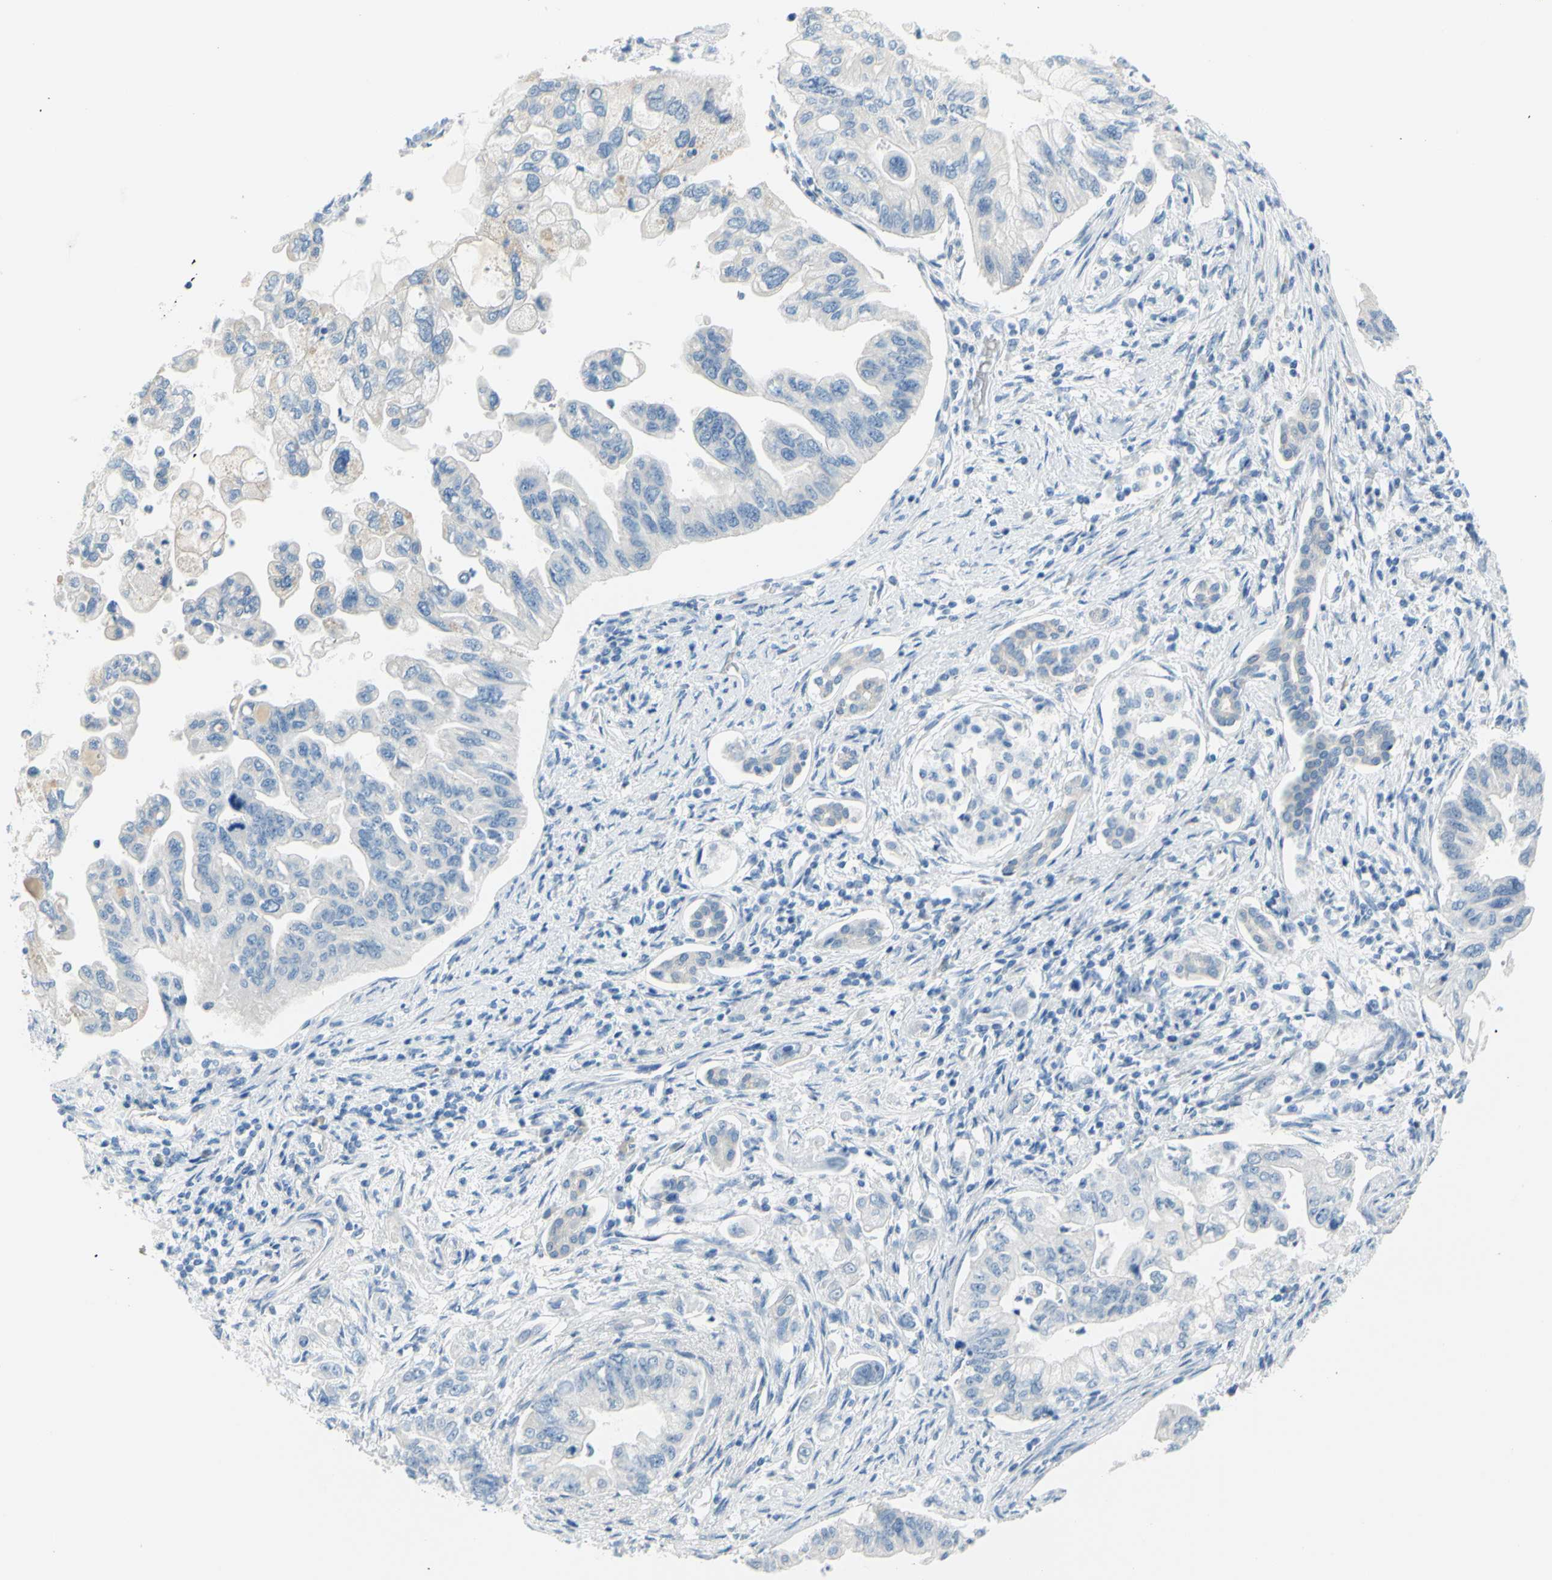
{"staining": {"intensity": "negative", "quantity": "none", "location": "none"}, "tissue": "pancreatic cancer", "cell_type": "Tumor cells", "image_type": "cancer", "snomed": [{"axis": "morphology", "description": "Normal tissue, NOS"}, {"axis": "topography", "description": "Pancreas"}], "caption": "The histopathology image displays no significant expression in tumor cells of pancreatic cancer.", "gene": "DCT", "patient": {"sex": "male", "age": 42}}